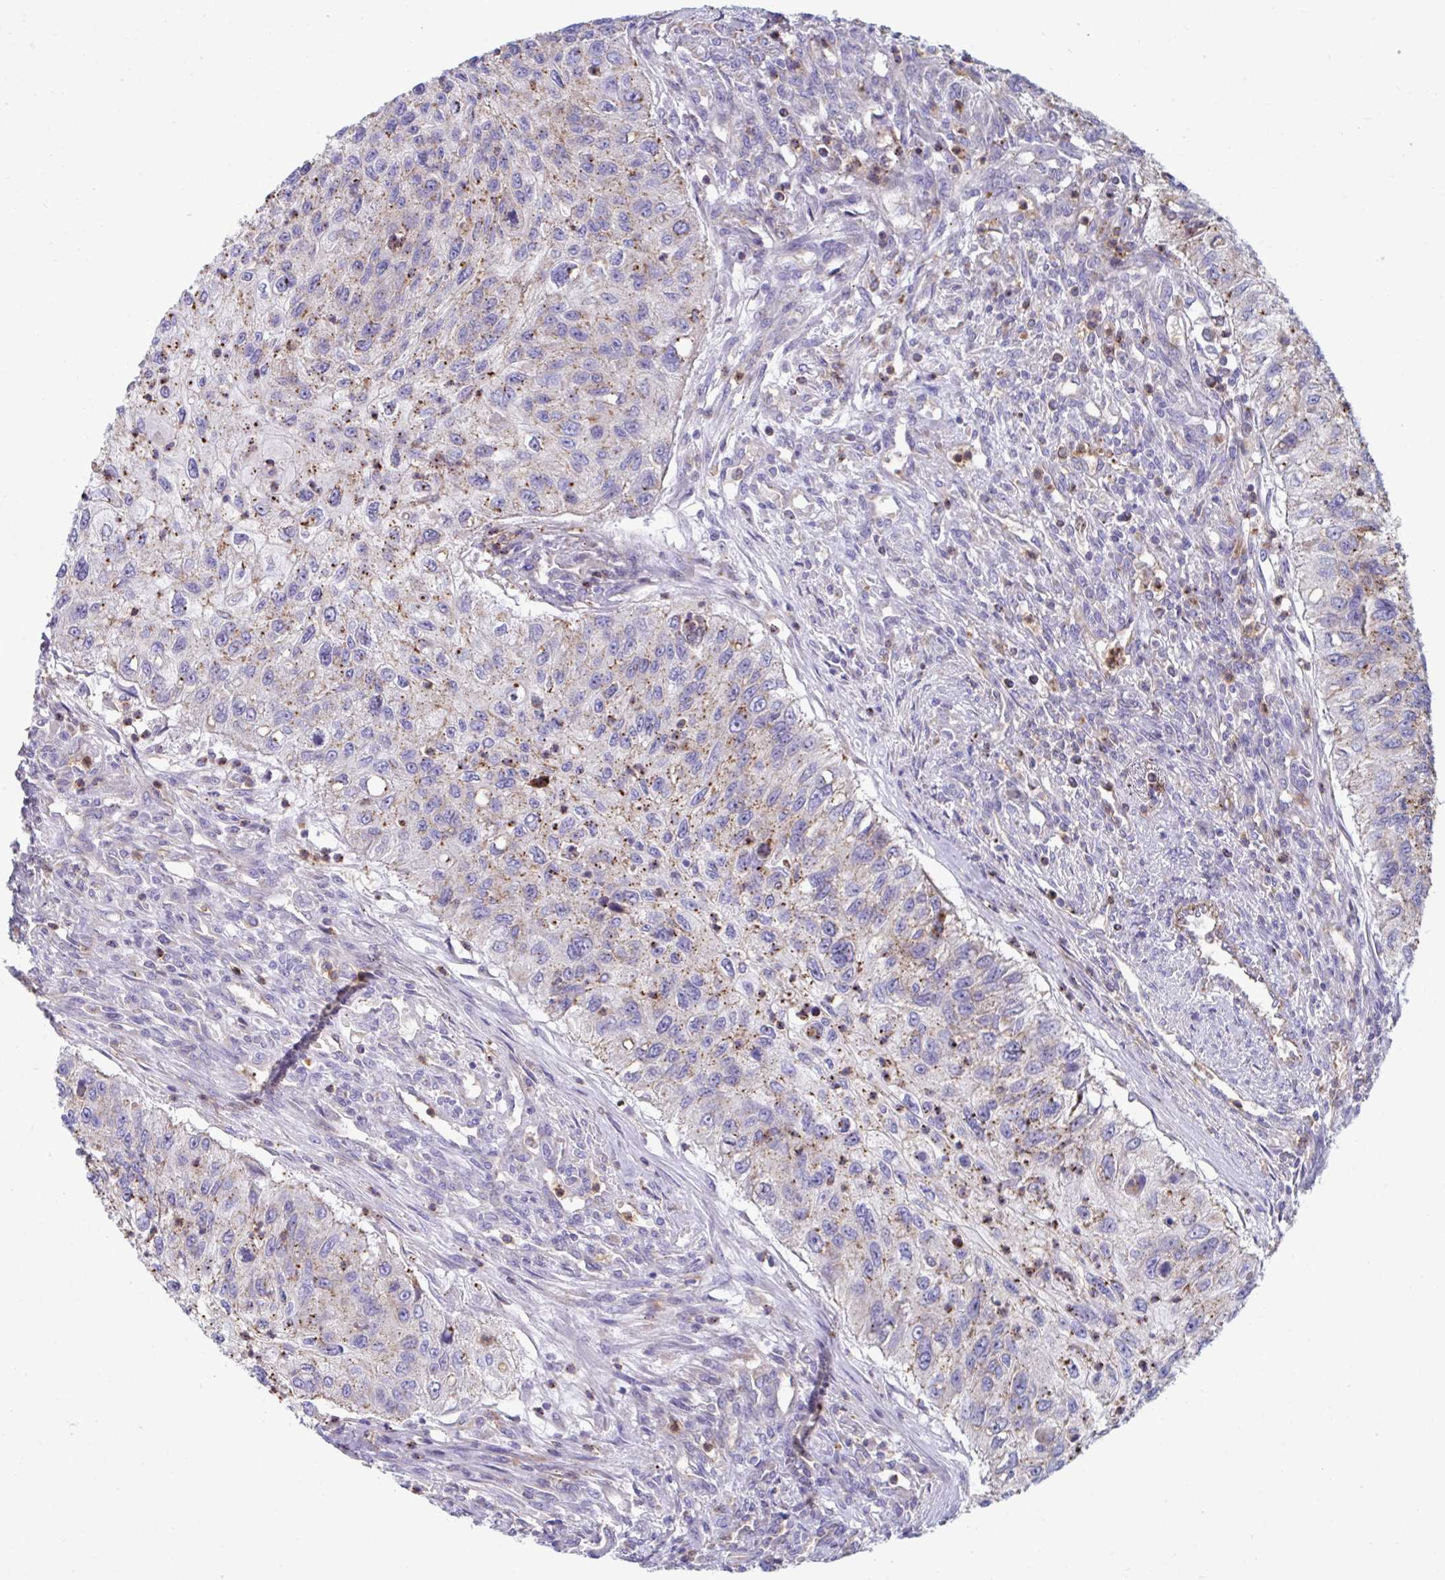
{"staining": {"intensity": "moderate", "quantity": "25%-75%", "location": "cytoplasmic/membranous"}, "tissue": "urothelial cancer", "cell_type": "Tumor cells", "image_type": "cancer", "snomed": [{"axis": "morphology", "description": "Urothelial carcinoma, High grade"}, {"axis": "topography", "description": "Urinary bladder"}], "caption": "Immunohistochemistry (IHC) (DAB (3,3'-diaminobenzidine)) staining of human high-grade urothelial carcinoma demonstrates moderate cytoplasmic/membranous protein staining in about 25%-75% of tumor cells. Immunohistochemistry stains the protein in brown and the nuclei are stained blue.", "gene": "SLC9A6", "patient": {"sex": "female", "age": 60}}